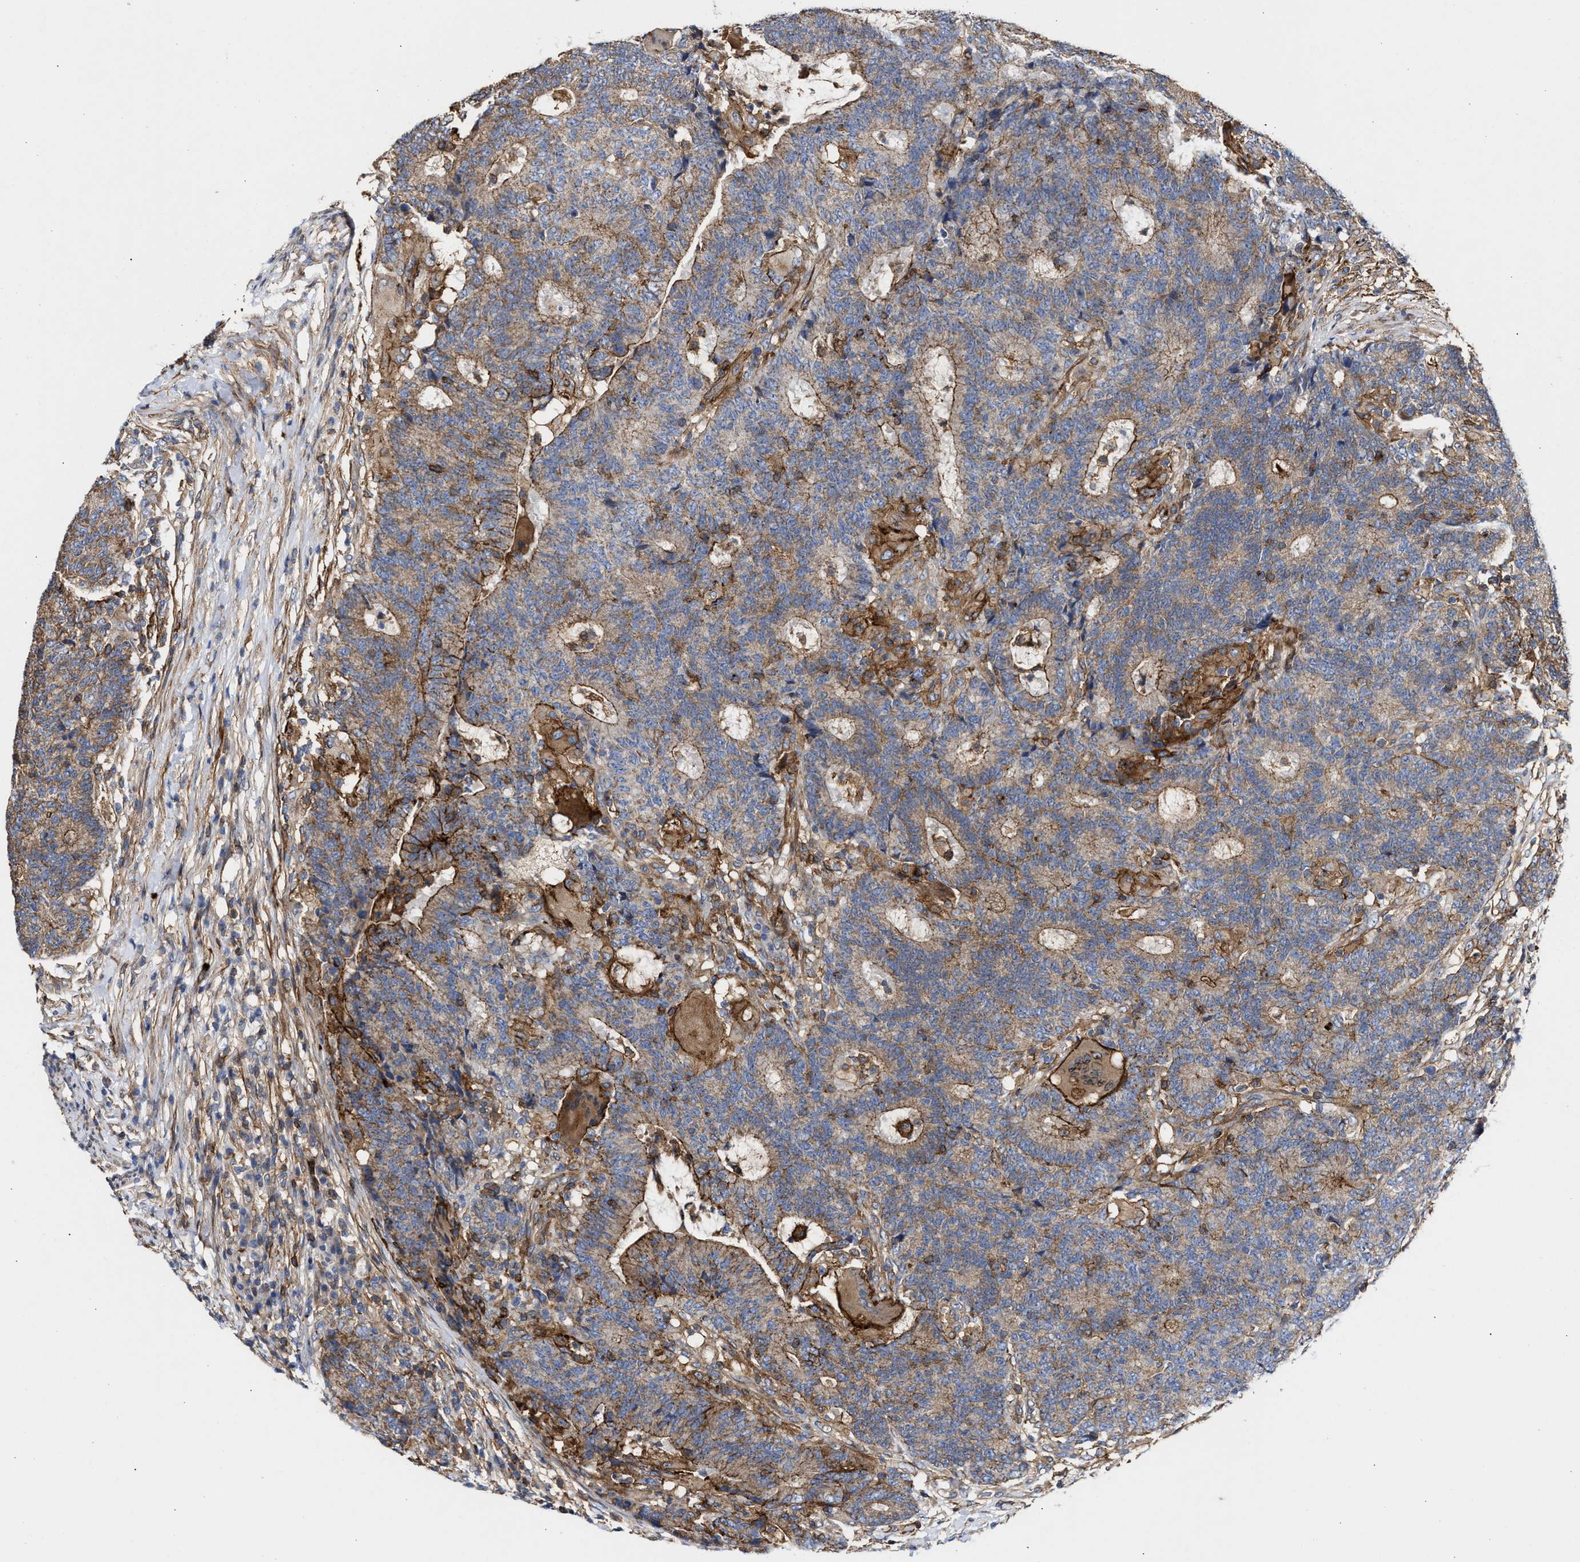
{"staining": {"intensity": "moderate", "quantity": "<25%", "location": "cytoplasmic/membranous"}, "tissue": "colorectal cancer", "cell_type": "Tumor cells", "image_type": "cancer", "snomed": [{"axis": "morphology", "description": "Normal tissue, NOS"}, {"axis": "morphology", "description": "Adenocarcinoma, NOS"}, {"axis": "topography", "description": "Colon"}], "caption": "Protein expression analysis of human colorectal cancer (adenocarcinoma) reveals moderate cytoplasmic/membranous positivity in approximately <25% of tumor cells. (DAB IHC, brown staining for protein, blue staining for nuclei).", "gene": "HS3ST5", "patient": {"sex": "female", "age": 75}}